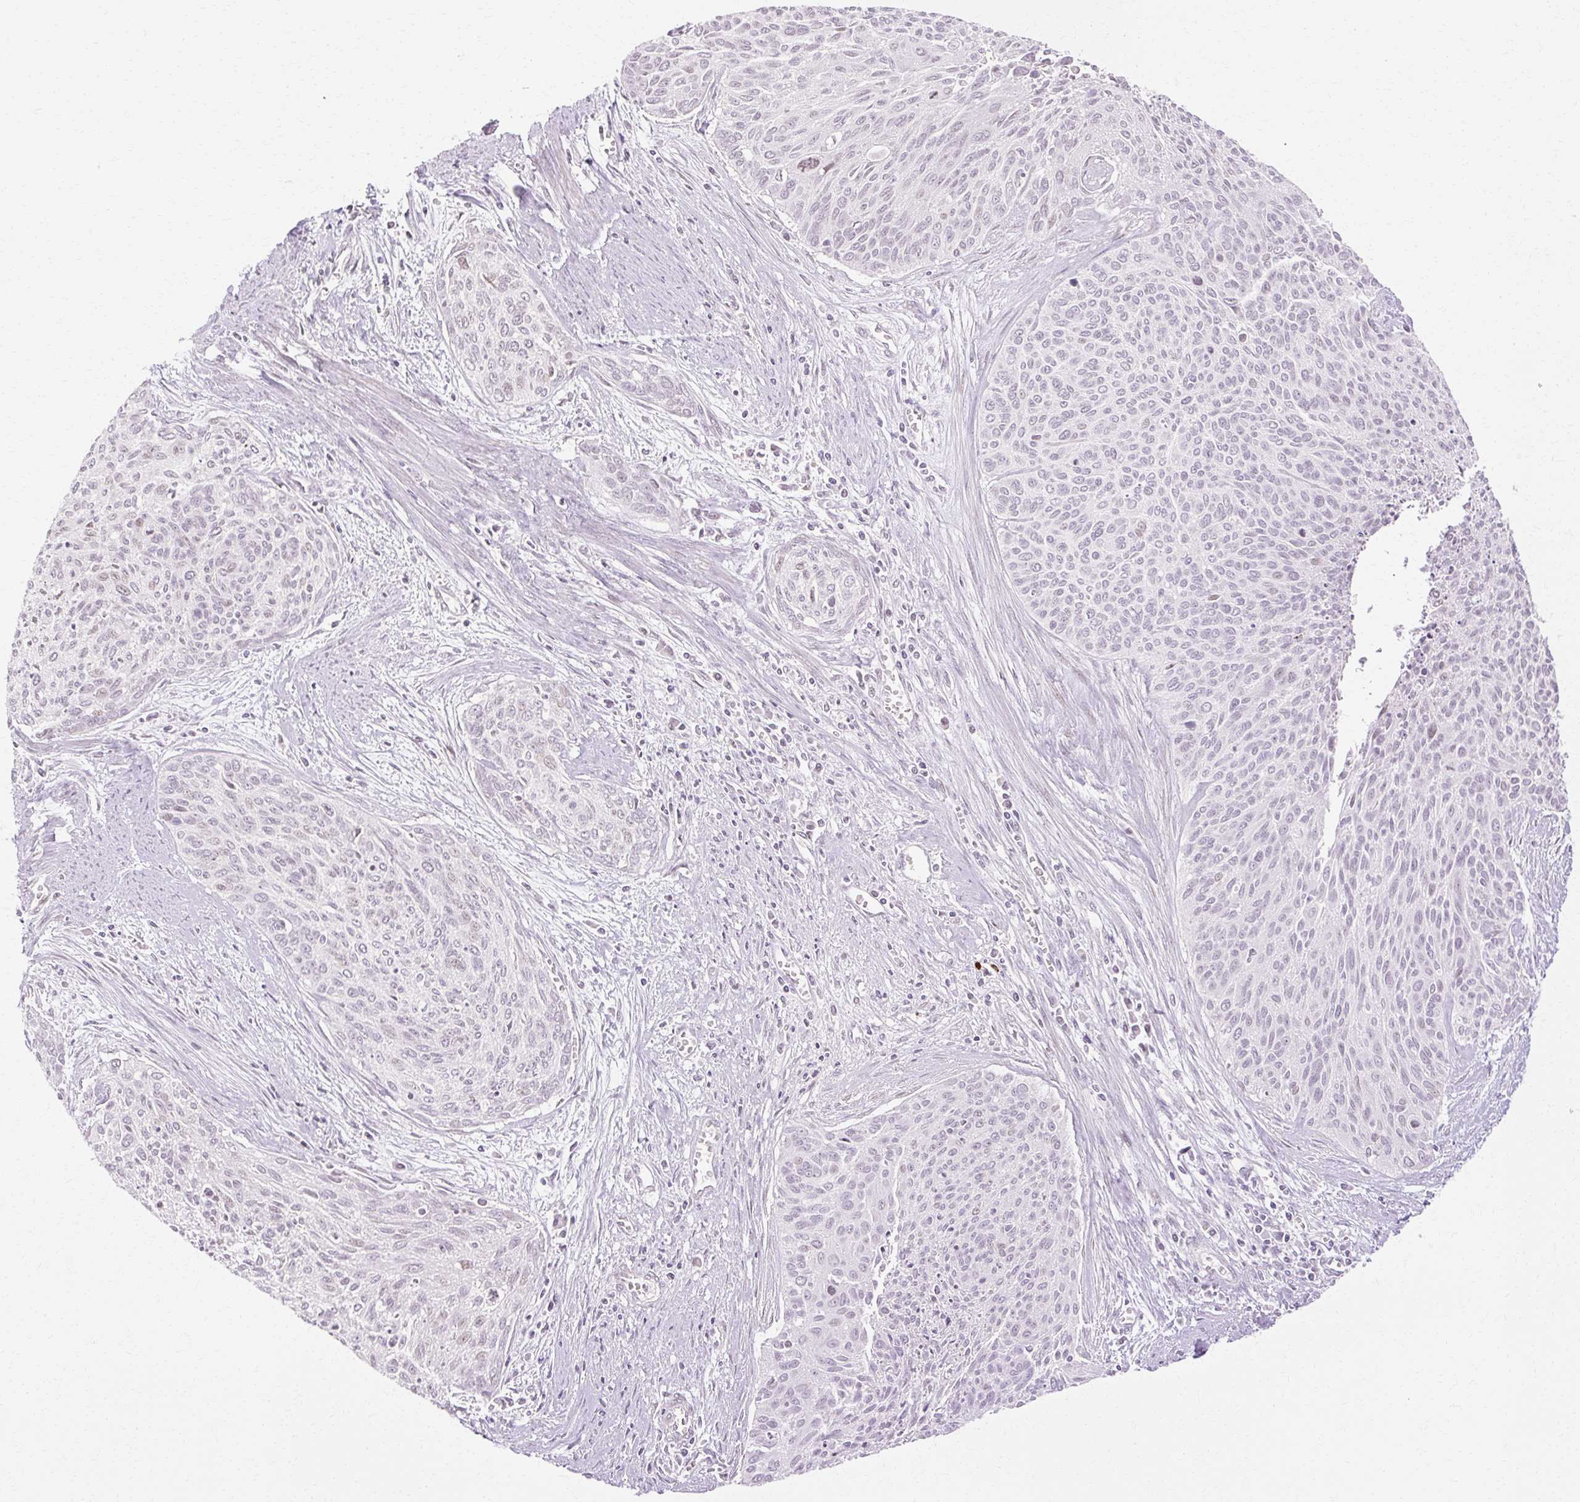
{"staining": {"intensity": "negative", "quantity": "none", "location": "none"}, "tissue": "cervical cancer", "cell_type": "Tumor cells", "image_type": "cancer", "snomed": [{"axis": "morphology", "description": "Squamous cell carcinoma, NOS"}, {"axis": "topography", "description": "Cervix"}], "caption": "Immunohistochemical staining of human cervical cancer exhibits no significant staining in tumor cells. (DAB IHC with hematoxylin counter stain).", "gene": "C3orf49", "patient": {"sex": "female", "age": 55}}